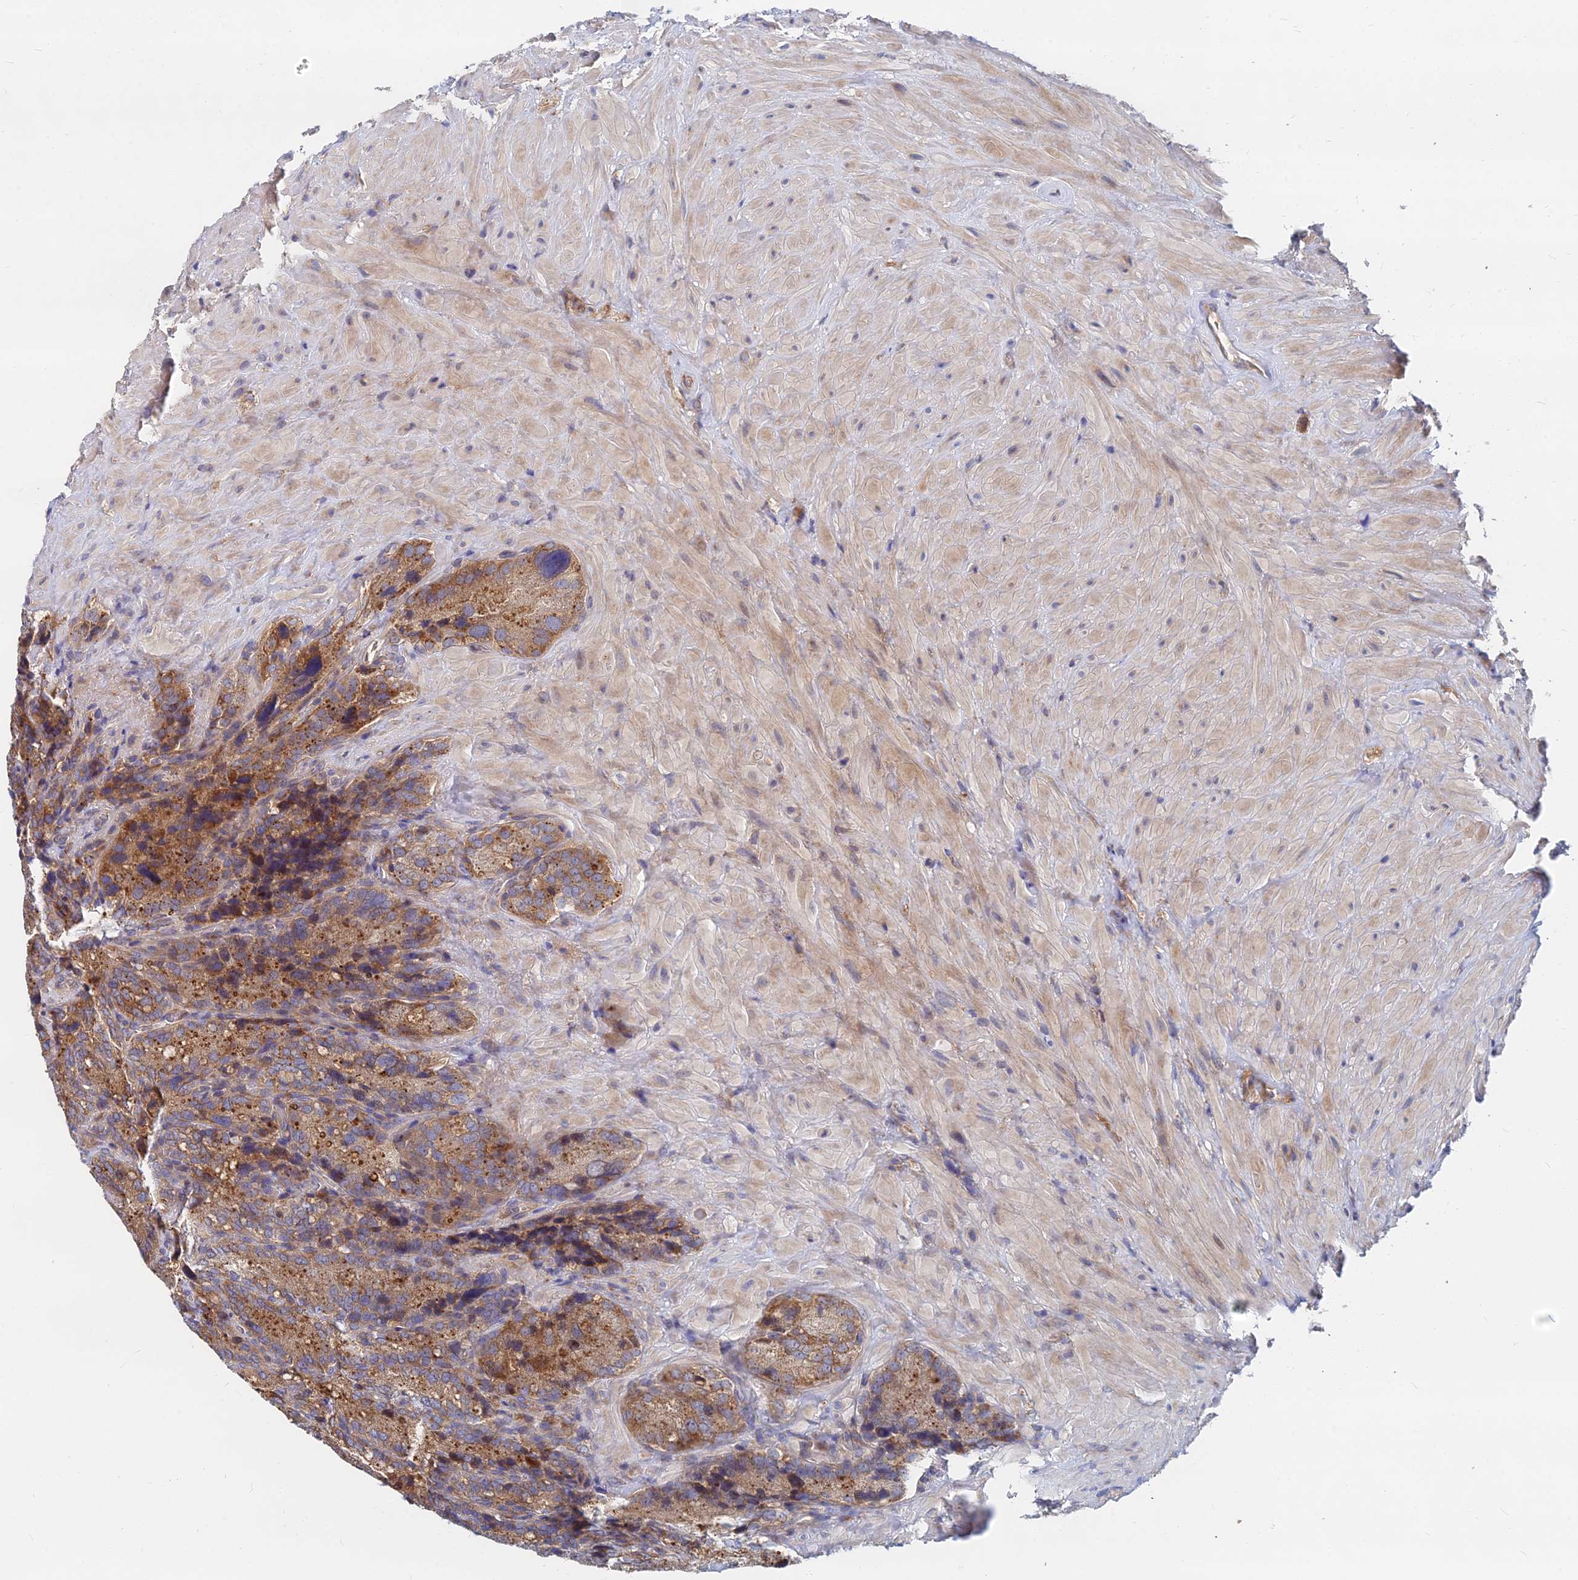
{"staining": {"intensity": "moderate", "quantity": ">75%", "location": "cytoplasmic/membranous"}, "tissue": "seminal vesicle", "cell_type": "Glandular cells", "image_type": "normal", "snomed": [{"axis": "morphology", "description": "Normal tissue, NOS"}, {"axis": "topography", "description": "Seminal veicle"}], "caption": "Immunohistochemical staining of normal human seminal vesicle reveals moderate cytoplasmic/membranous protein staining in approximately >75% of glandular cells. The staining was performed using DAB to visualize the protein expression in brown, while the nuclei were stained in blue with hematoxylin (Magnification: 20x).", "gene": "CCZ1B", "patient": {"sex": "male", "age": 62}}